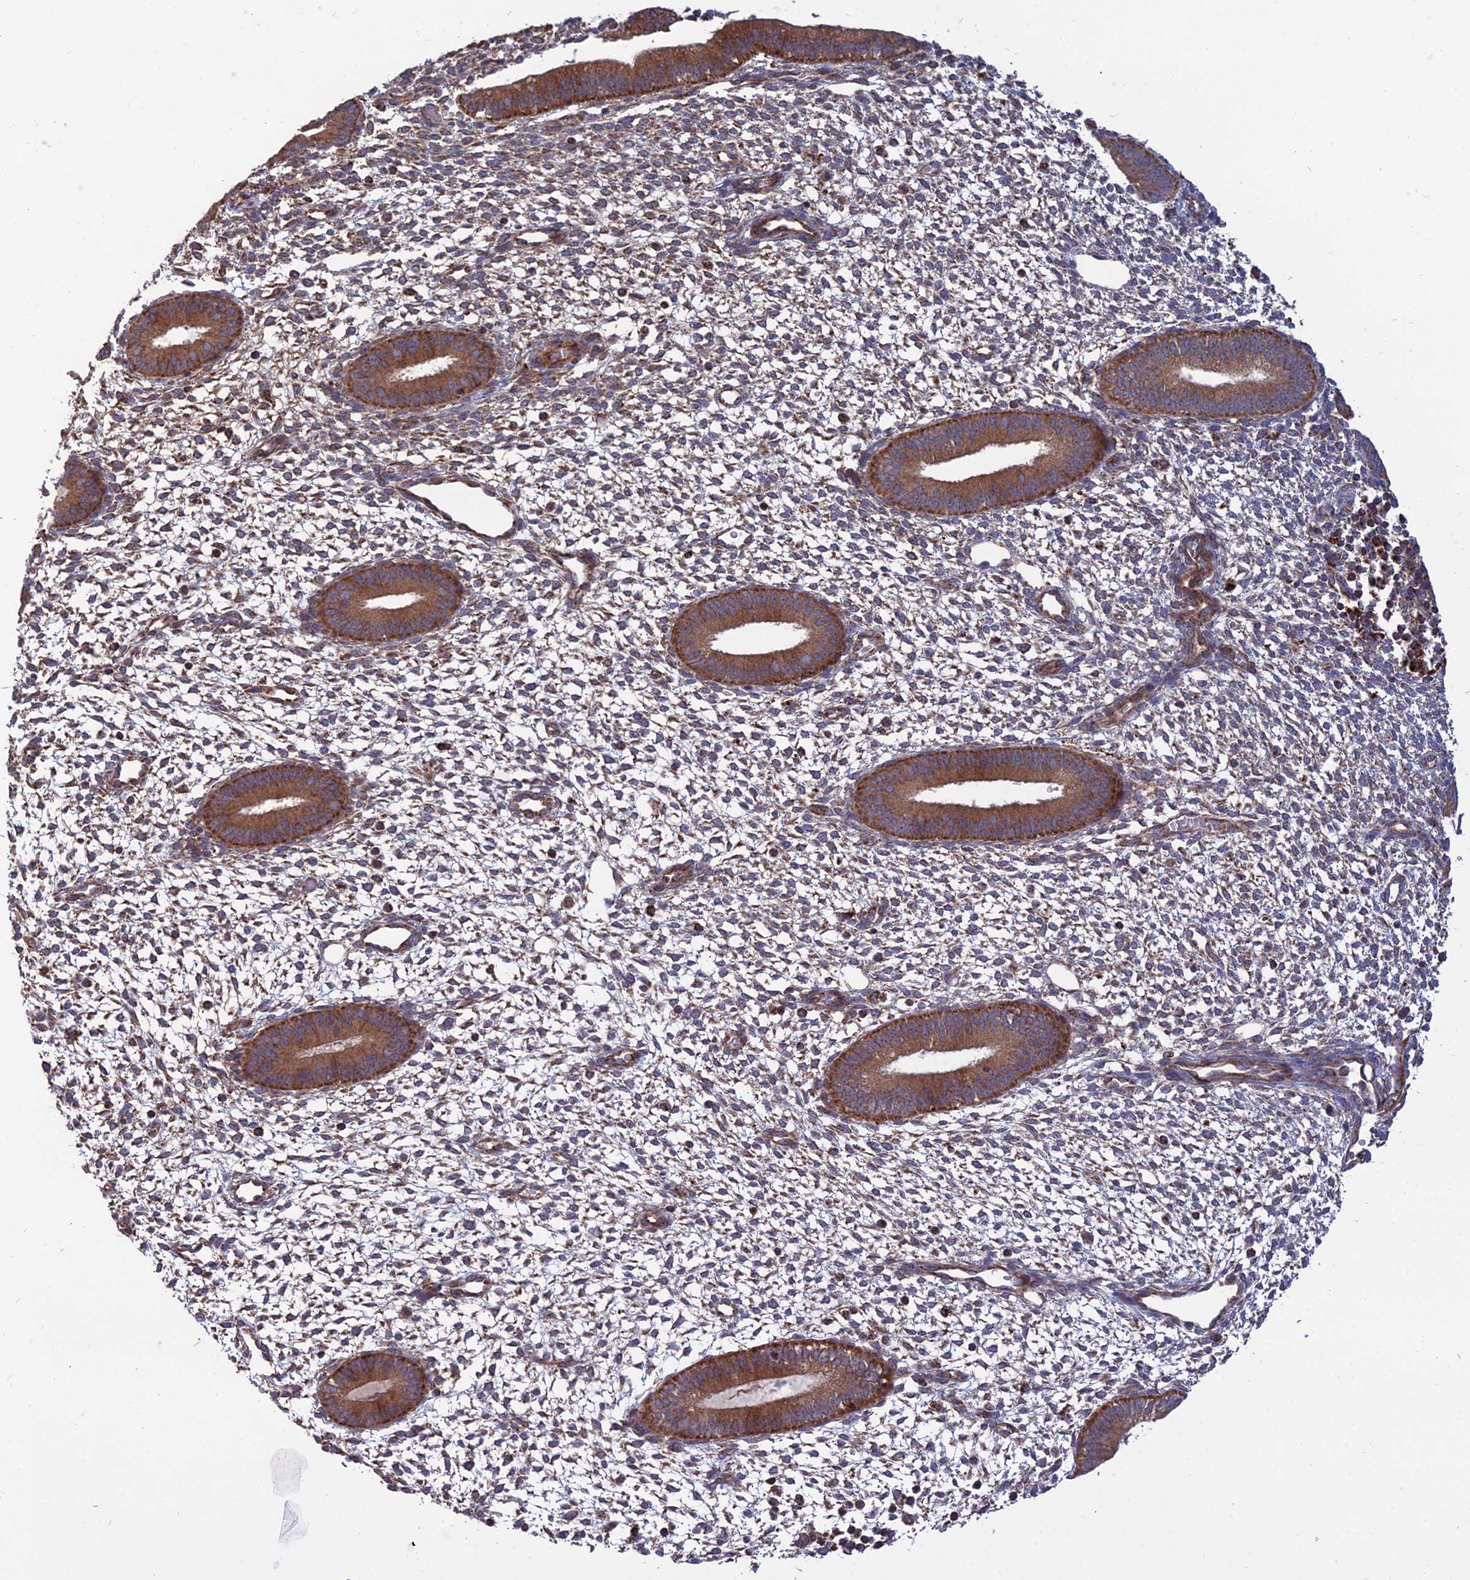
{"staining": {"intensity": "moderate", "quantity": "<25%", "location": "cytoplasmic/membranous"}, "tissue": "endometrium", "cell_type": "Cells in endometrial stroma", "image_type": "normal", "snomed": [{"axis": "morphology", "description": "Normal tissue, NOS"}, {"axis": "topography", "description": "Endometrium"}], "caption": "Human endometrium stained with a brown dye shows moderate cytoplasmic/membranous positive staining in approximately <25% of cells in endometrial stroma.", "gene": "RIC8B", "patient": {"sex": "female", "age": 46}}